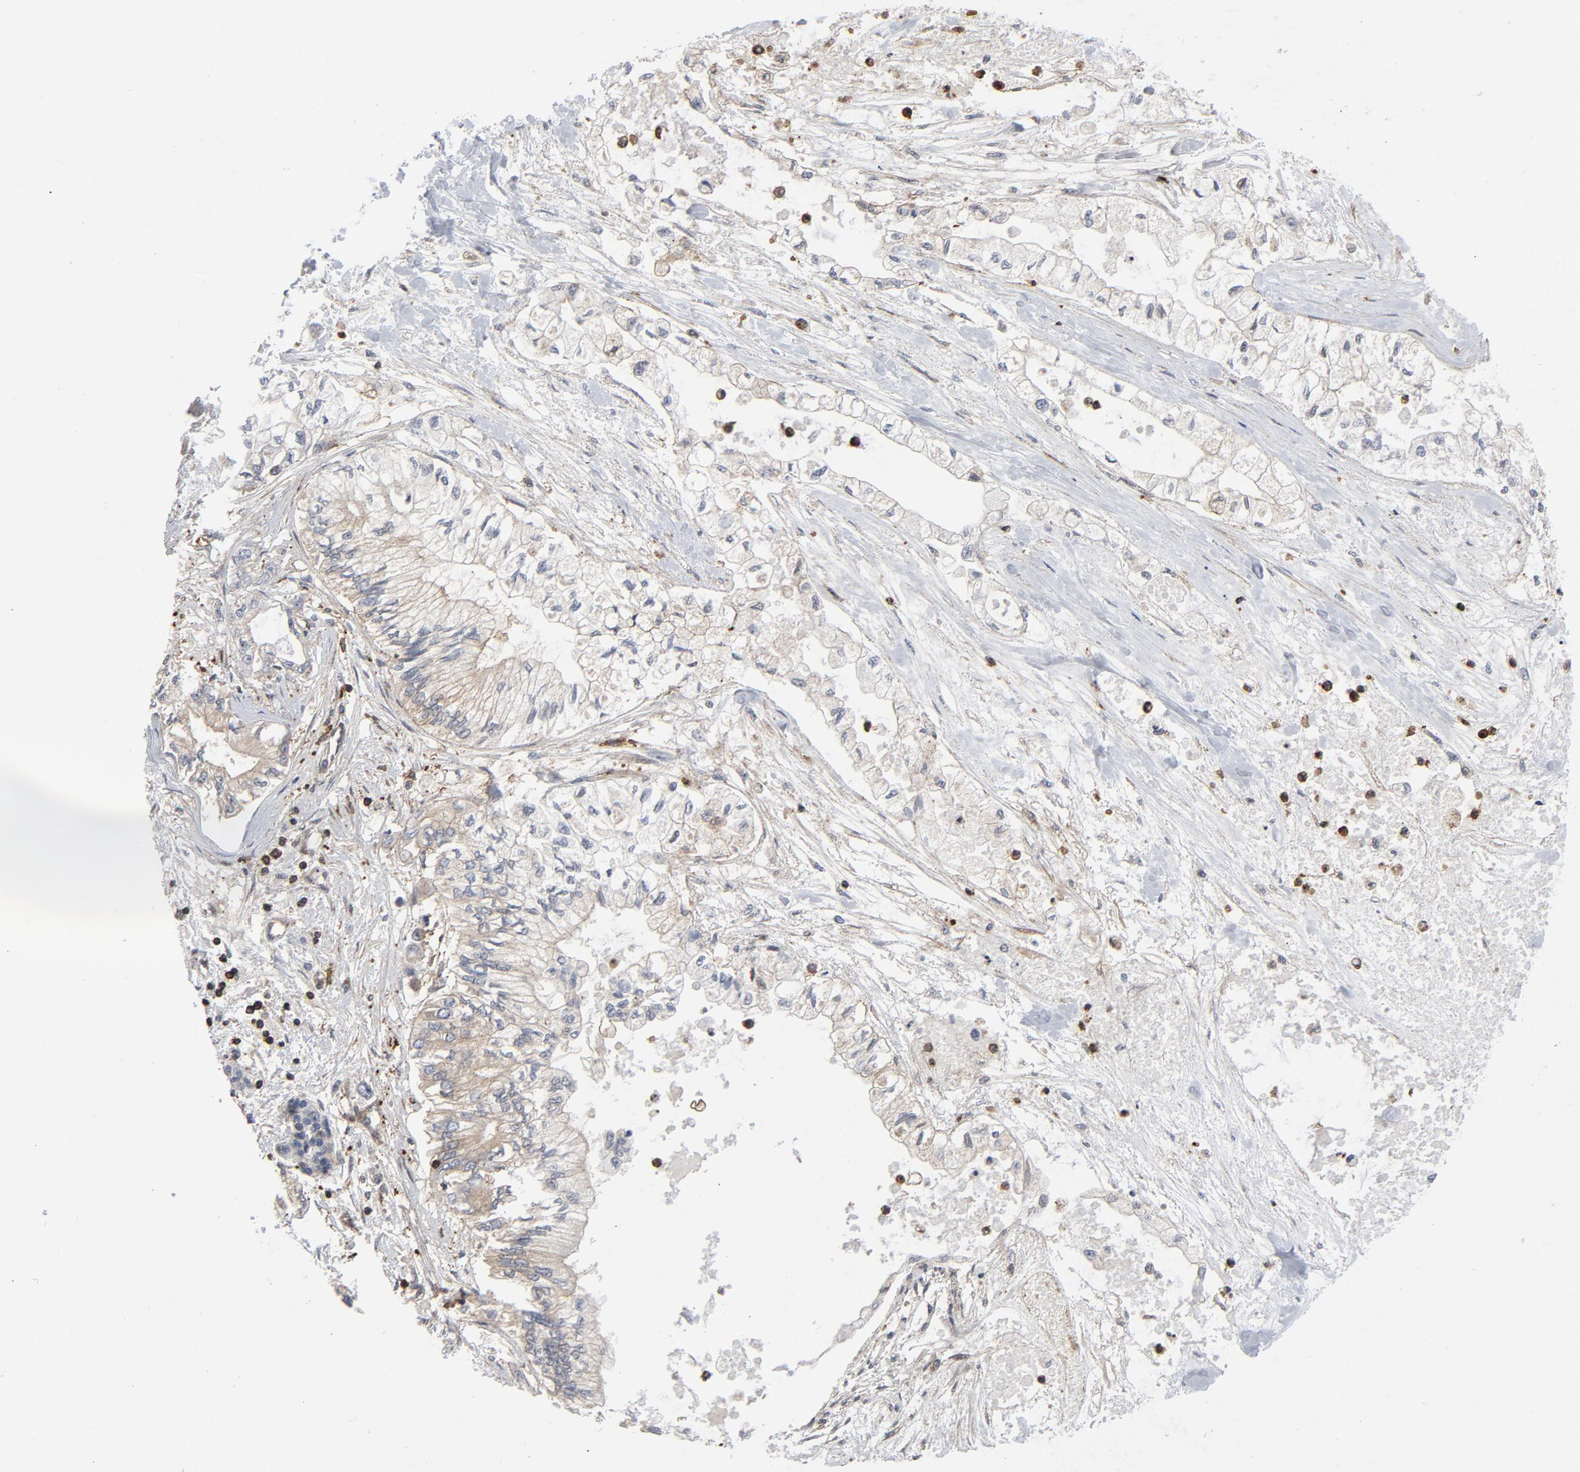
{"staining": {"intensity": "moderate", "quantity": ">75%", "location": "cytoplasmic/membranous"}, "tissue": "pancreatic cancer", "cell_type": "Tumor cells", "image_type": "cancer", "snomed": [{"axis": "morphology", "description": "Adenocarcinoma, NOS"}, {"axis": "topography", "description": "Pancreas"}], "caption": "A brown stain shows moderate cytoplasmic/membranous positivity of a protein in adenocarcinoma (pancreatic) tumor cells.", "gene": "YES1", "patient": {"sex": "male", "age": 79}}